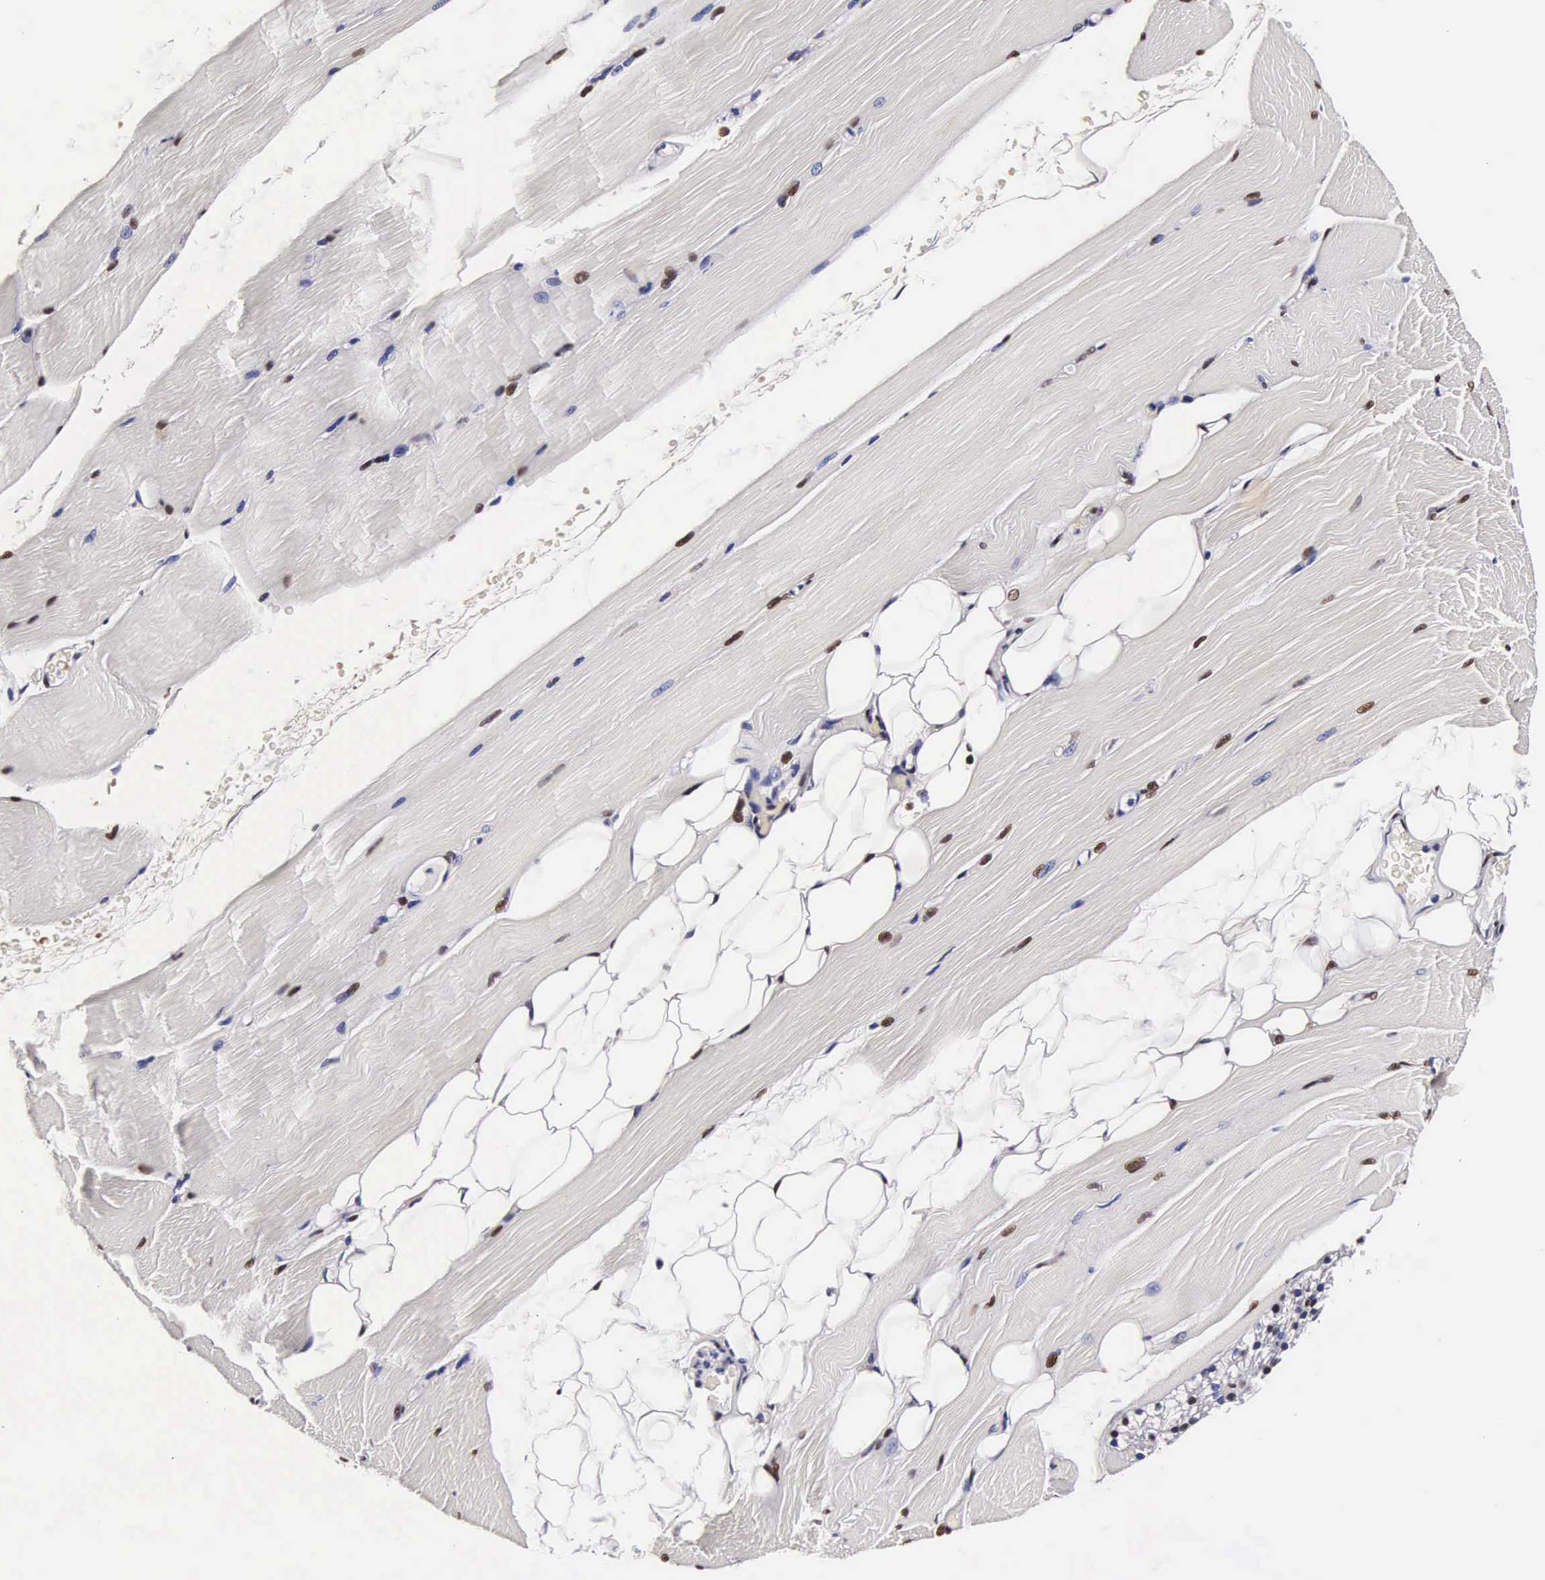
{"staining": {"intensity": "moderate", "quantity": "<25%", "location": "nuclear"}, "tissue": "skeletal muscle", "cell_type": "Myocytes", "image_type": "normal", "snomed": [{"axis": "morphology", "description": "Normal tissue, NOS"}, {"axis": "topography", "description": "Skeletal muscle"}, {"axis": "topography", "description": "Parathyroid gland"}], "caption": "Protein expression analysis of normal human skeletal muscle reveals moderate nuclear staining in about <25% of myocytes.", "gene": "BCL2L2", "patient": {"sex": "female", "age": 37}}